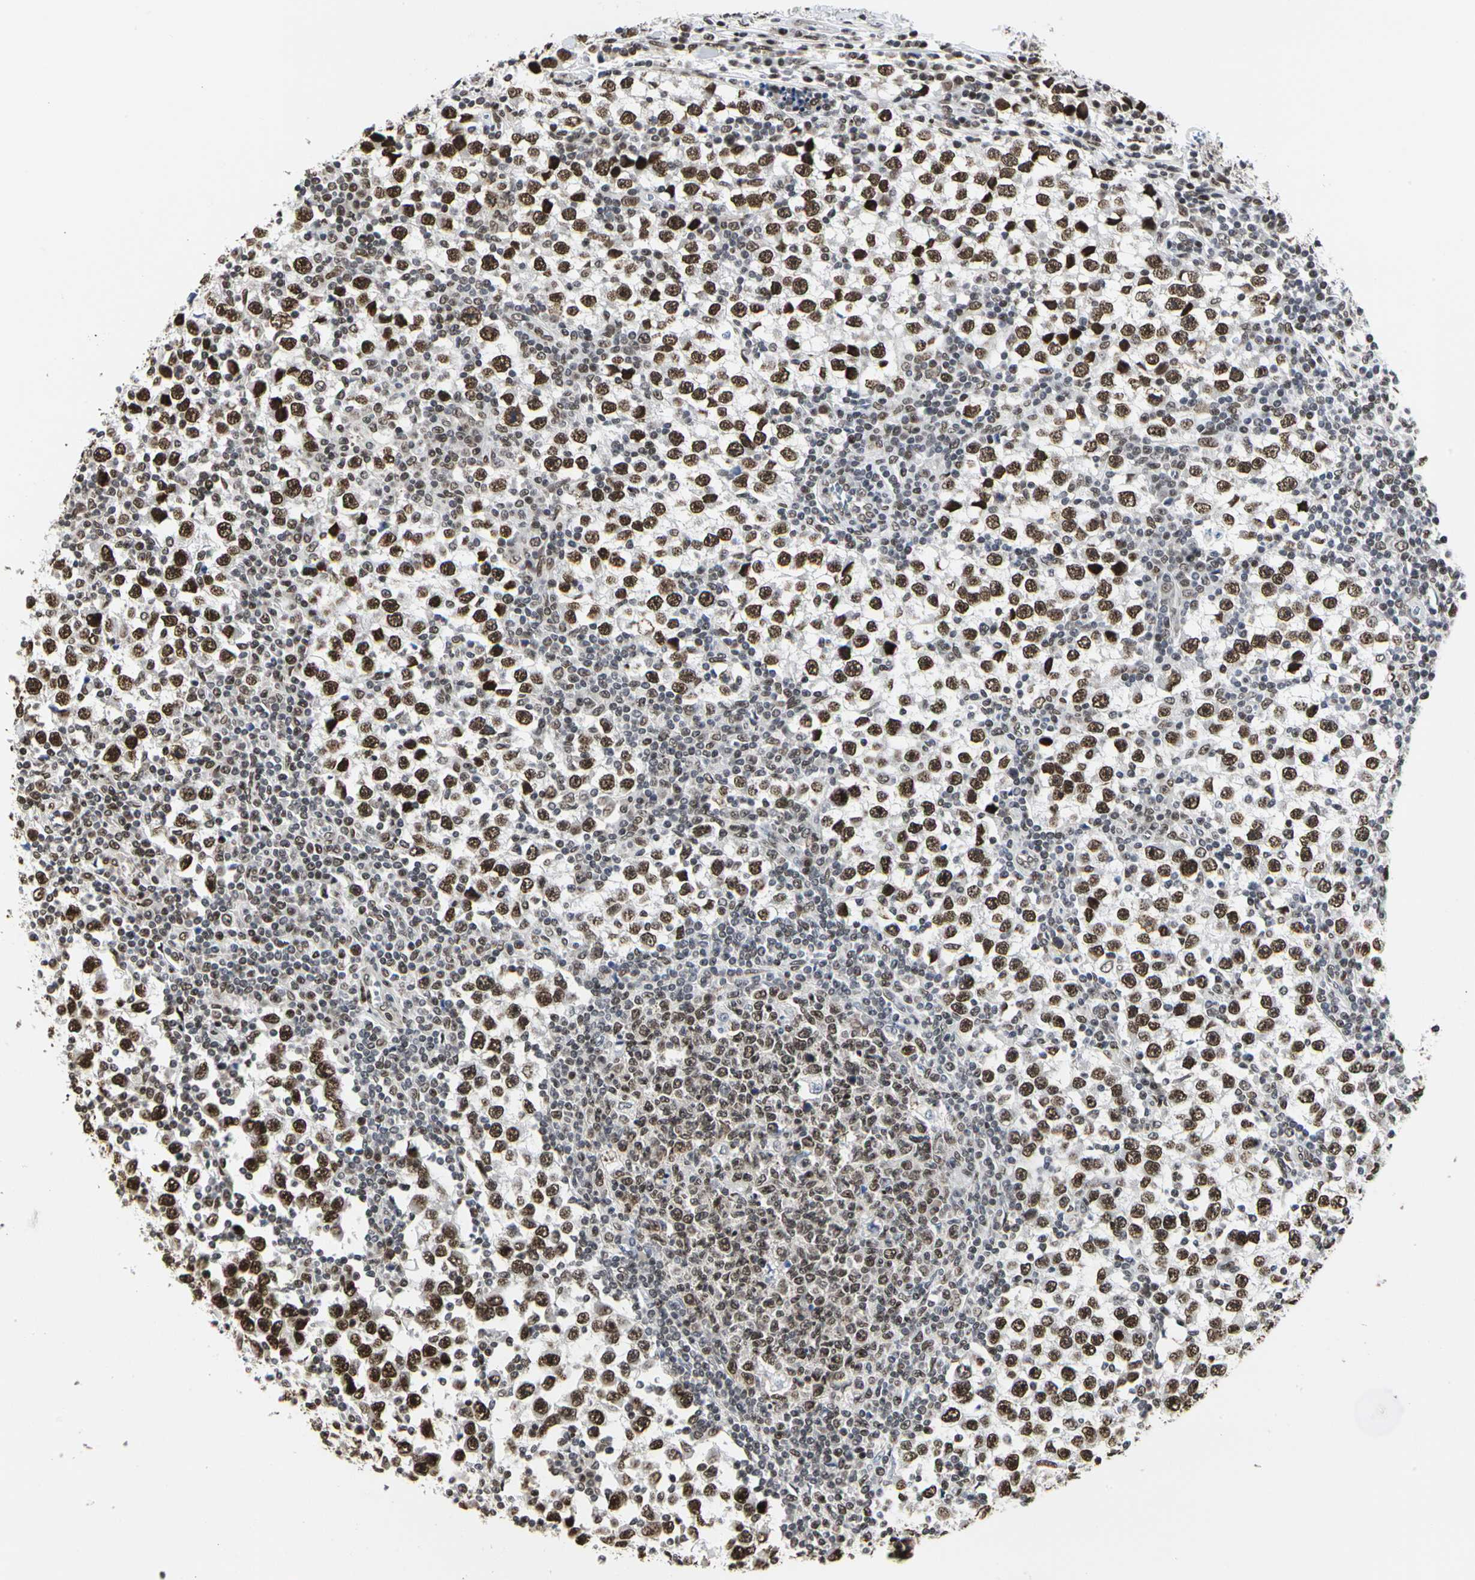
{"staining": {"intensity": "moderate", "quantity": ">75%", "location": "nuclear"}, "tissue": "testis cancer", "cell_type": "Tumor cells", "image_type": "cancer", "snomed": [{"axis": "morphology", "description": "Seminoma, NOS"}, {"axis": "topography", "description": "Testis"}], "caption": "A photomicrograph of testis cancer (seminoma) stained for a protein shows moderate nuclear brown staining in tumor cells.", "gene": "PRMT3", "patient": {"sex": "male", "age": 65}}